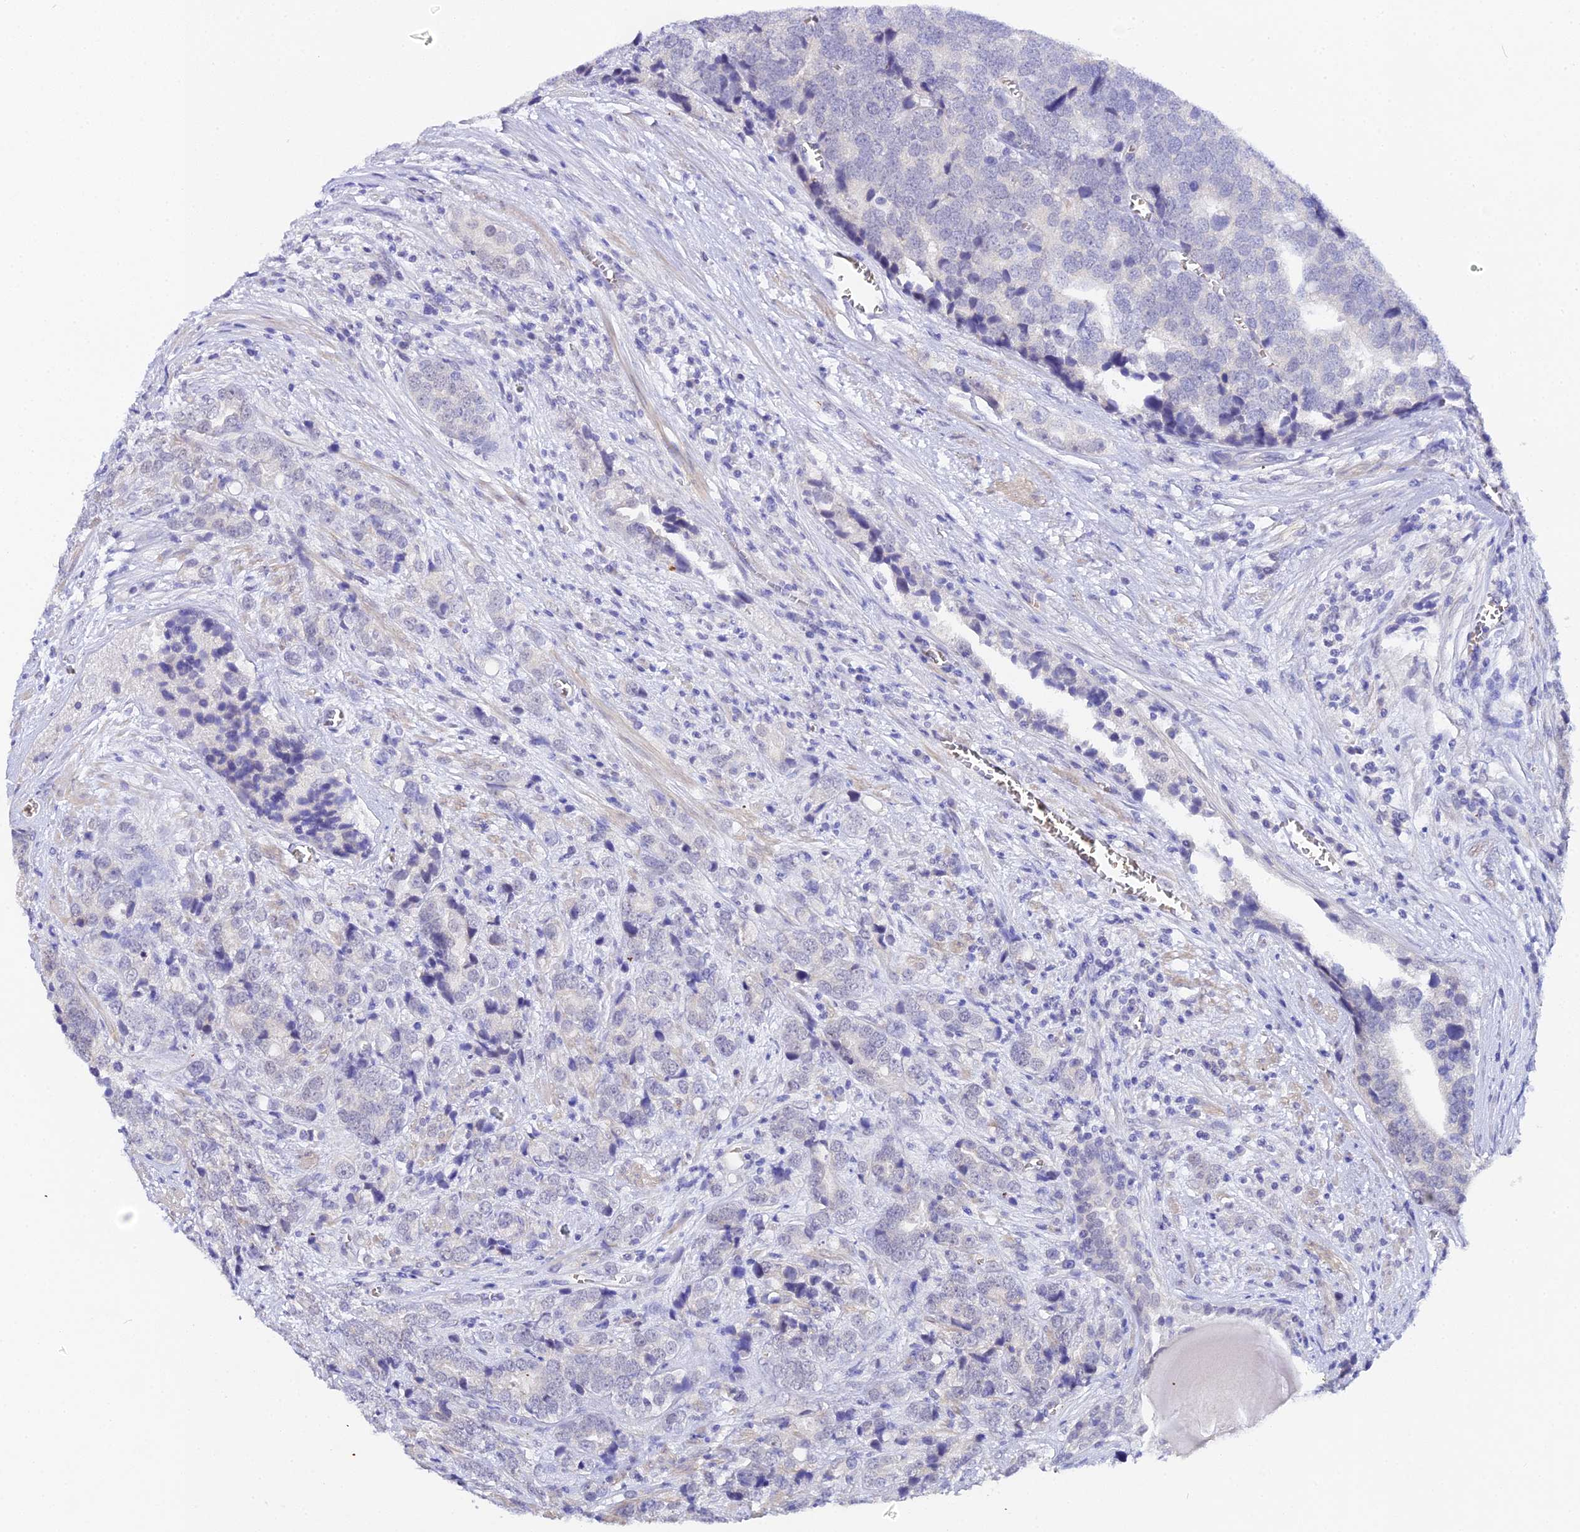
{"staining": {"intensity": "negative", "quantity": "none", "location": "none"}, "tissue": "prostate cancer", "cell_type": "Tumor cells", "image_type": "cancer", "snomed": [{"axis": "morphology", "description": "Adenocarcinoma, High grade"}, {"axis": "topography", "description": "Prostate"}], "caption": "IHC image of human high-grade adenocarcinoma (prostate) stained for a protein (brown), which exhibits no staining in tumor cells. The staining is performed using DAB brown chromogen with nuclei counter-stained in using hematoxylin.", "gene": "CFAP45", "patient": {"sex": "male", "age": 71}}